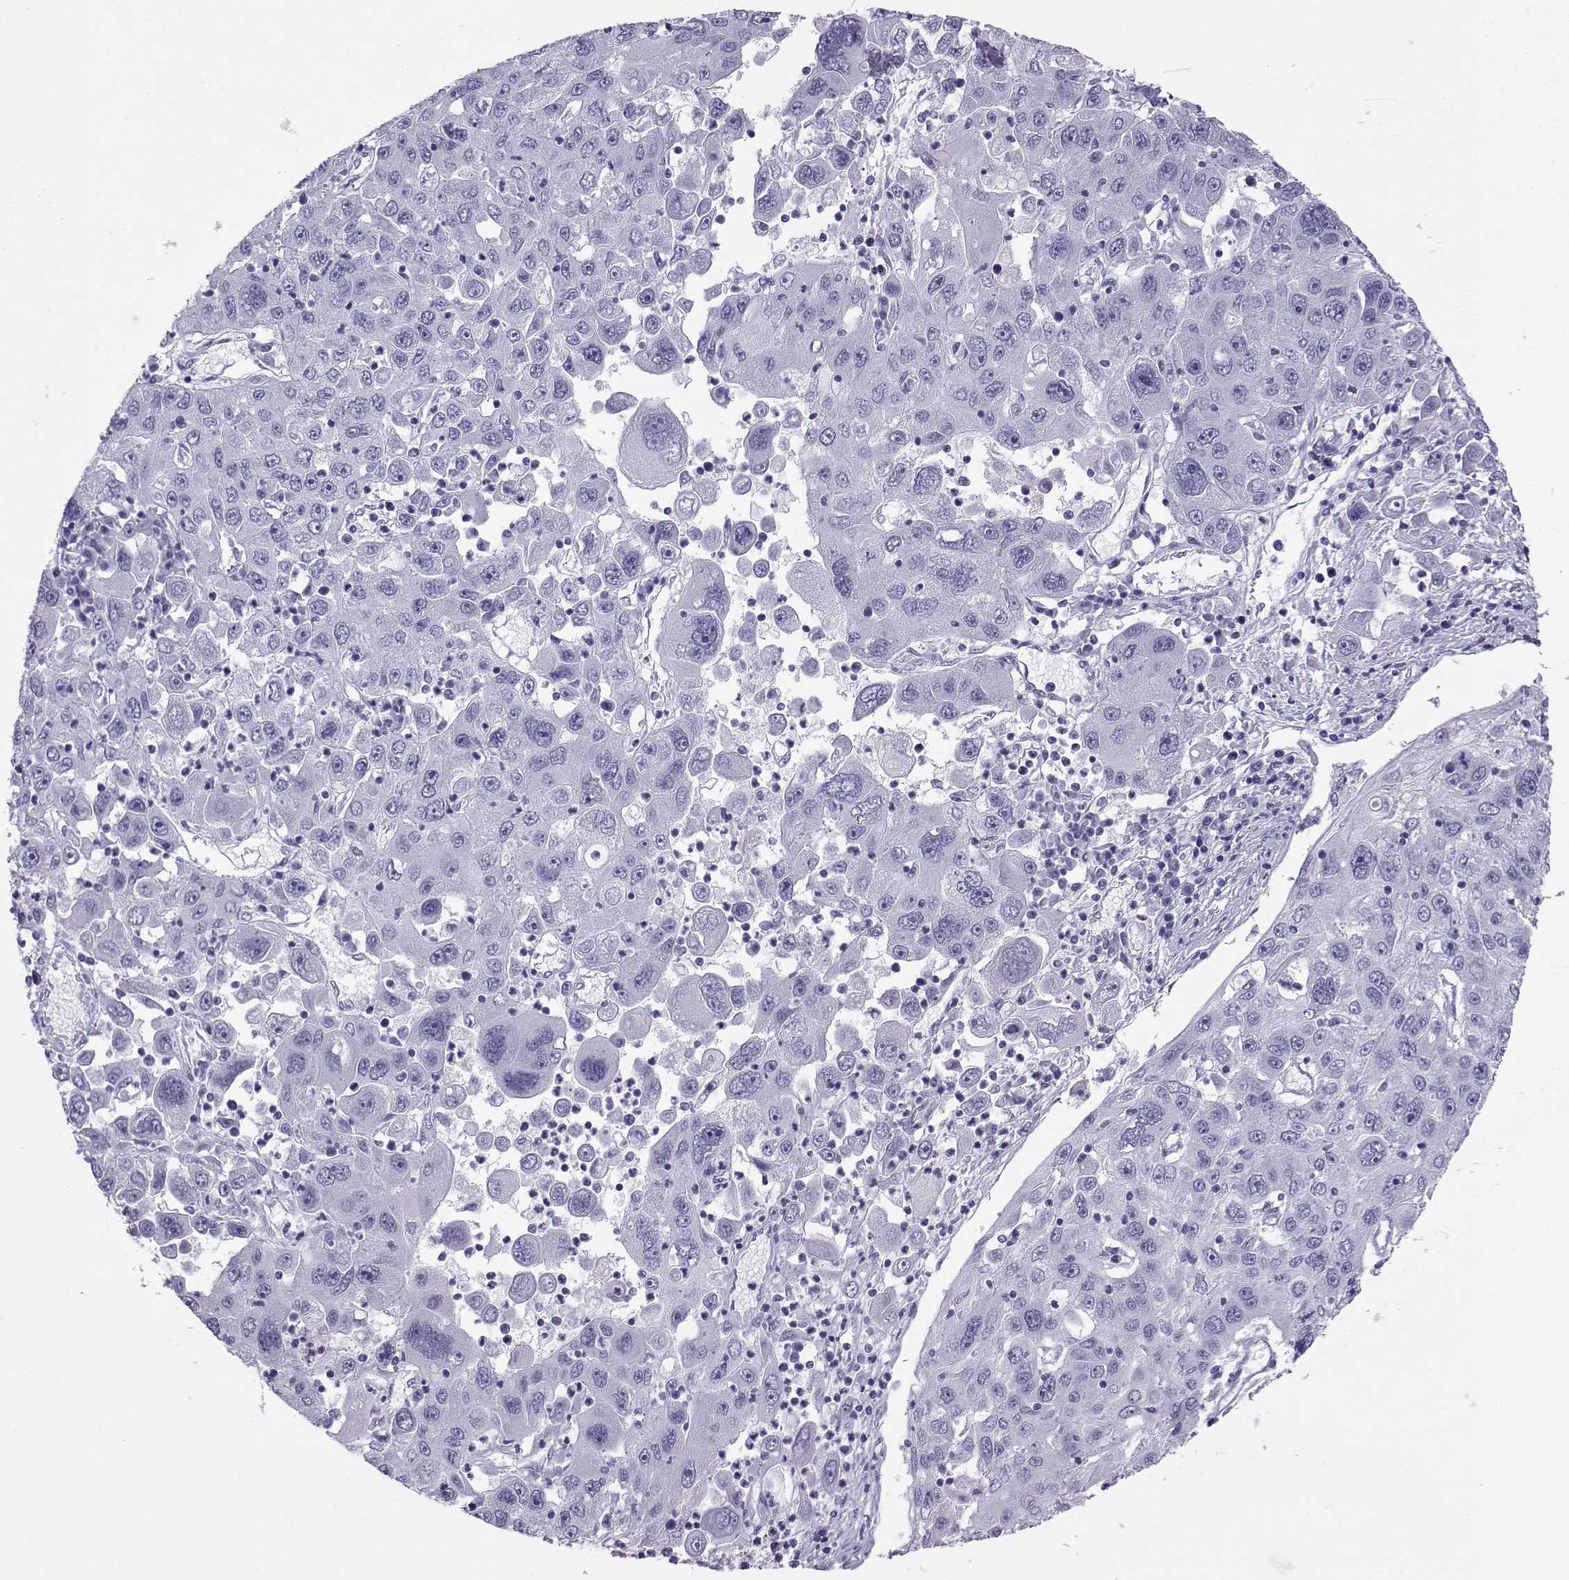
{"staining": {"intensity": "negative", "quantity": "none", "location": "none"}, "tissue": "stomach cancer", "cell_type": "Tumor cells", "image_type": "cancer", "snomed": [{"axis": "morphology", "description": "Adenocarcinoma, NOS"}, {"axis": "topography", "description": "Stomach"}], "caption": "This is an immunohistochemistry image of human stomach cancer (adenocarcinoma). There is no expression in tumor cells.", "gene": "LORICRIN", "patient": {"sex": "male", "age": 56}}